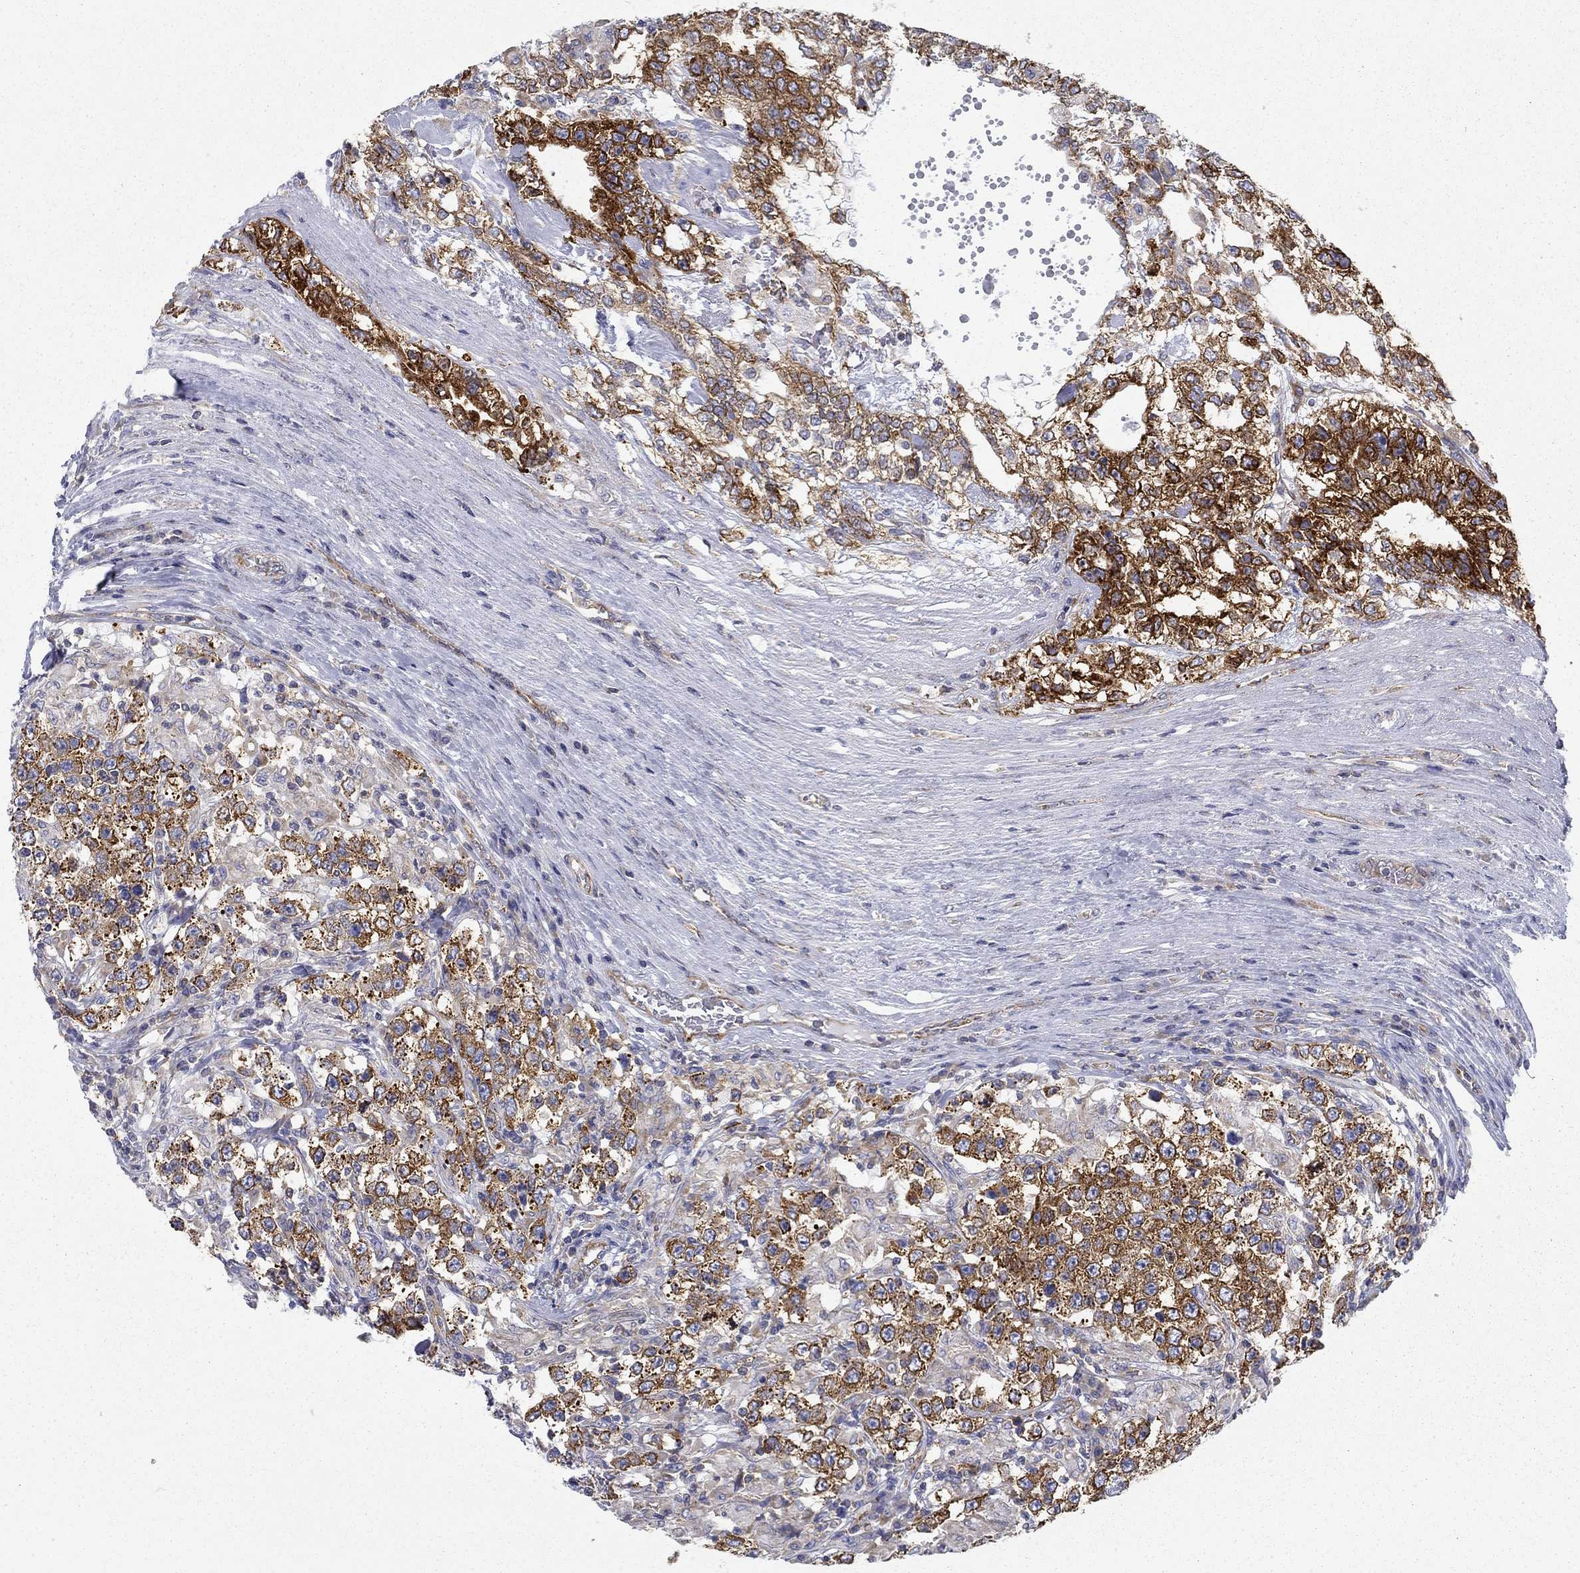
{"staining": {"intensity": "strong", "quantity": ">75%", "location": "cytoplasmic/membranous"}, "tissue": "testis cancer", "cell_type": "Tumor cells", "image_type": "cancer", "snomed": [{"axis": "morphology", "description": "Seminoma, NOS"}, {"axis": "morphology", "description": "Carcinoma, Embryonal, NOS"}, {"axis": "topography", "description": "Testis"}], "caption": "Brown immunohistochemical staining in testis cancer (seminoma) displays strong cytoplasmic/membranous staining in approximately >75% of tumor cells. The staining is performed using DAB (3,3'-diaminobenzidine) brown chromogen to label protein expression. The nuclei are counter-stained blue using hematoxylin.", "gene": "FXR1", "patient": {"sex": "male", "age": 41}}